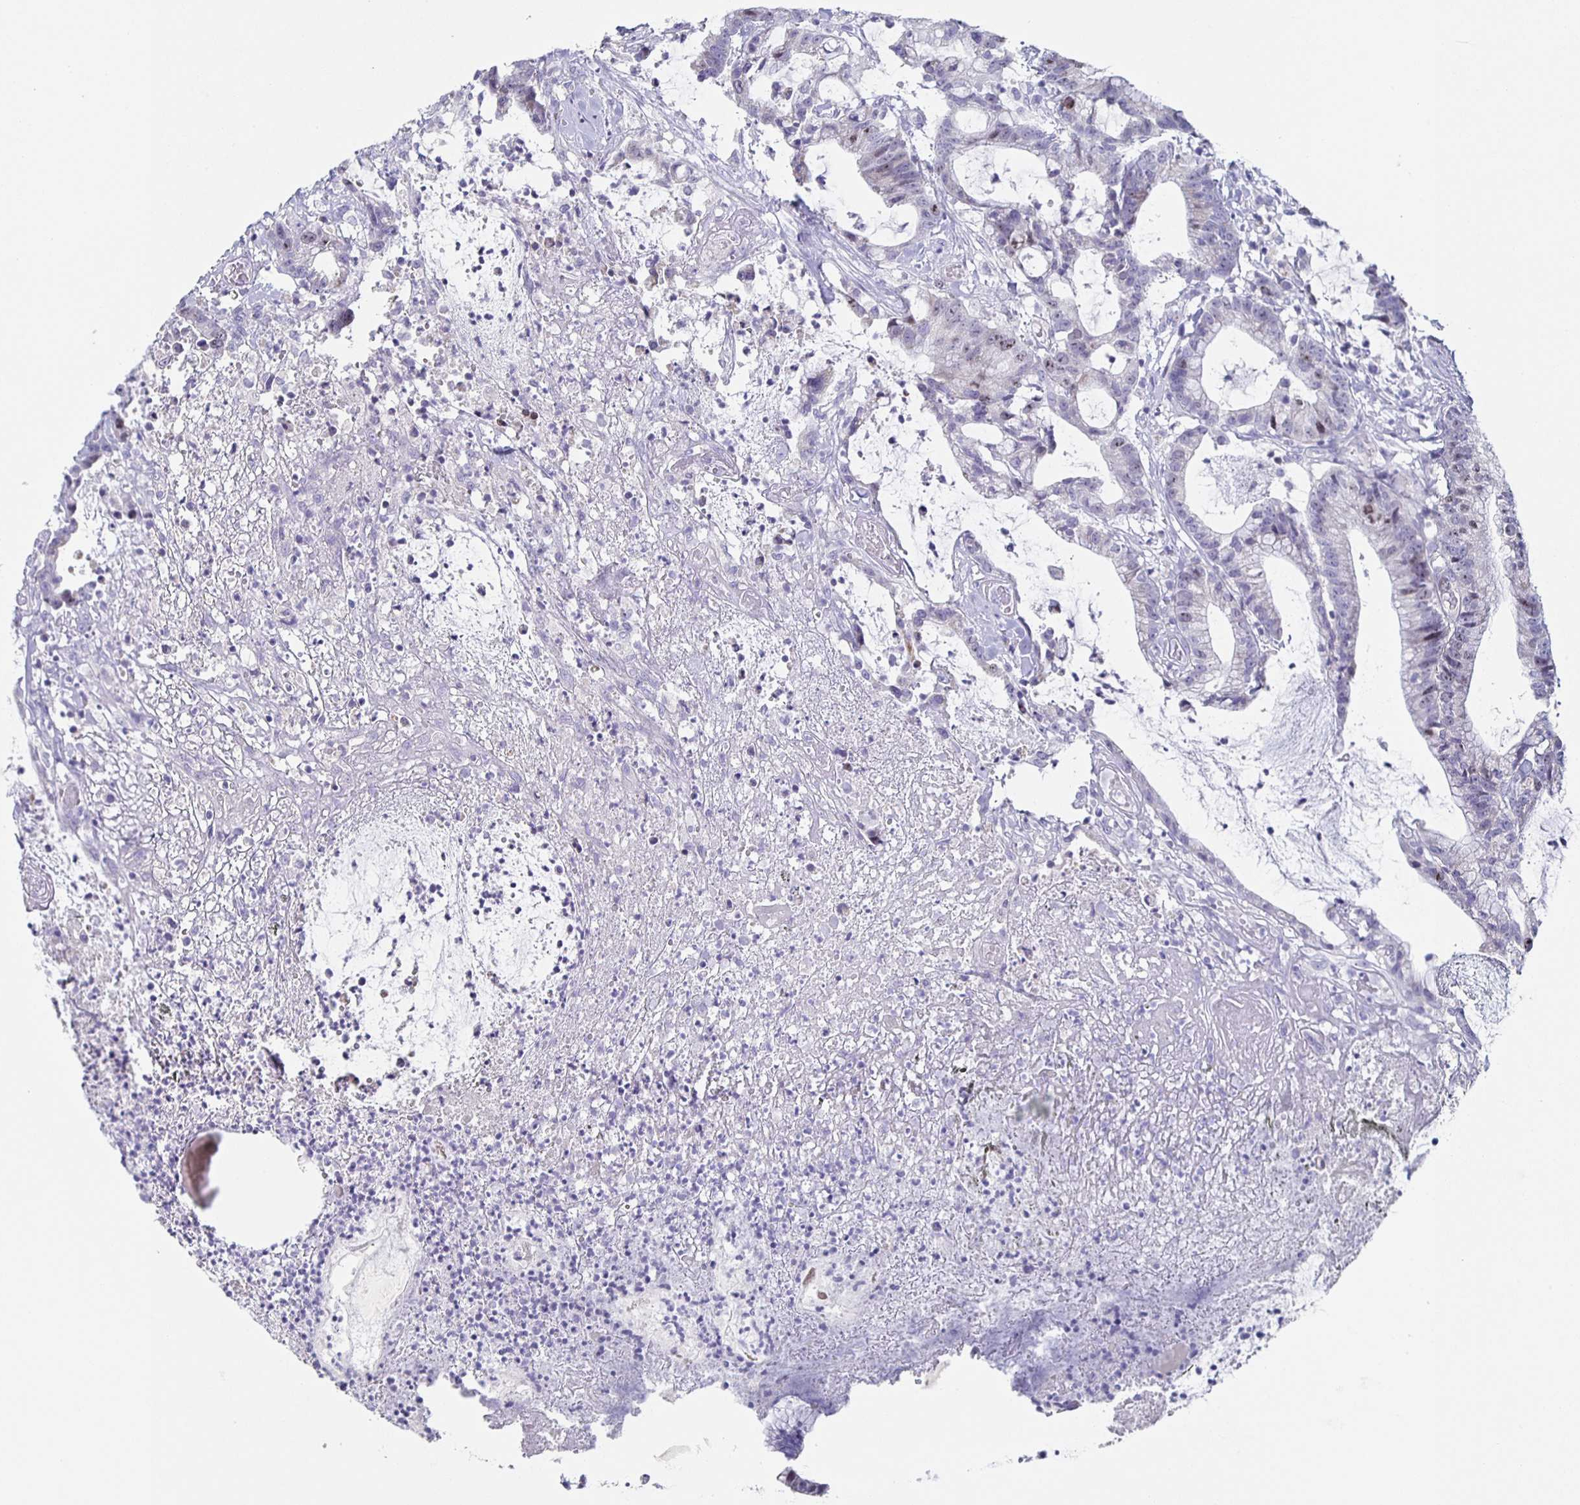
{"staining": {"intensity": "moderate", "quantity": "<25%", "location": "nuclear"}, "tissue": "colorectal cancer", "cell_type": "Tumor cells", "image_type": "cancer", "snomed": [{"axis": "morphology", "description": "Adenocarcinoma, NOS"}, {"axis": "topography", "description": "Colon"}], "caption": "Colorectal cancer tissue exhibits moderate nuclear expression in about <25% of tumor cells, visualized by immunohistochemistry.", "gene": "CENPH", "patient": {"sex": "female", "age": 78}}